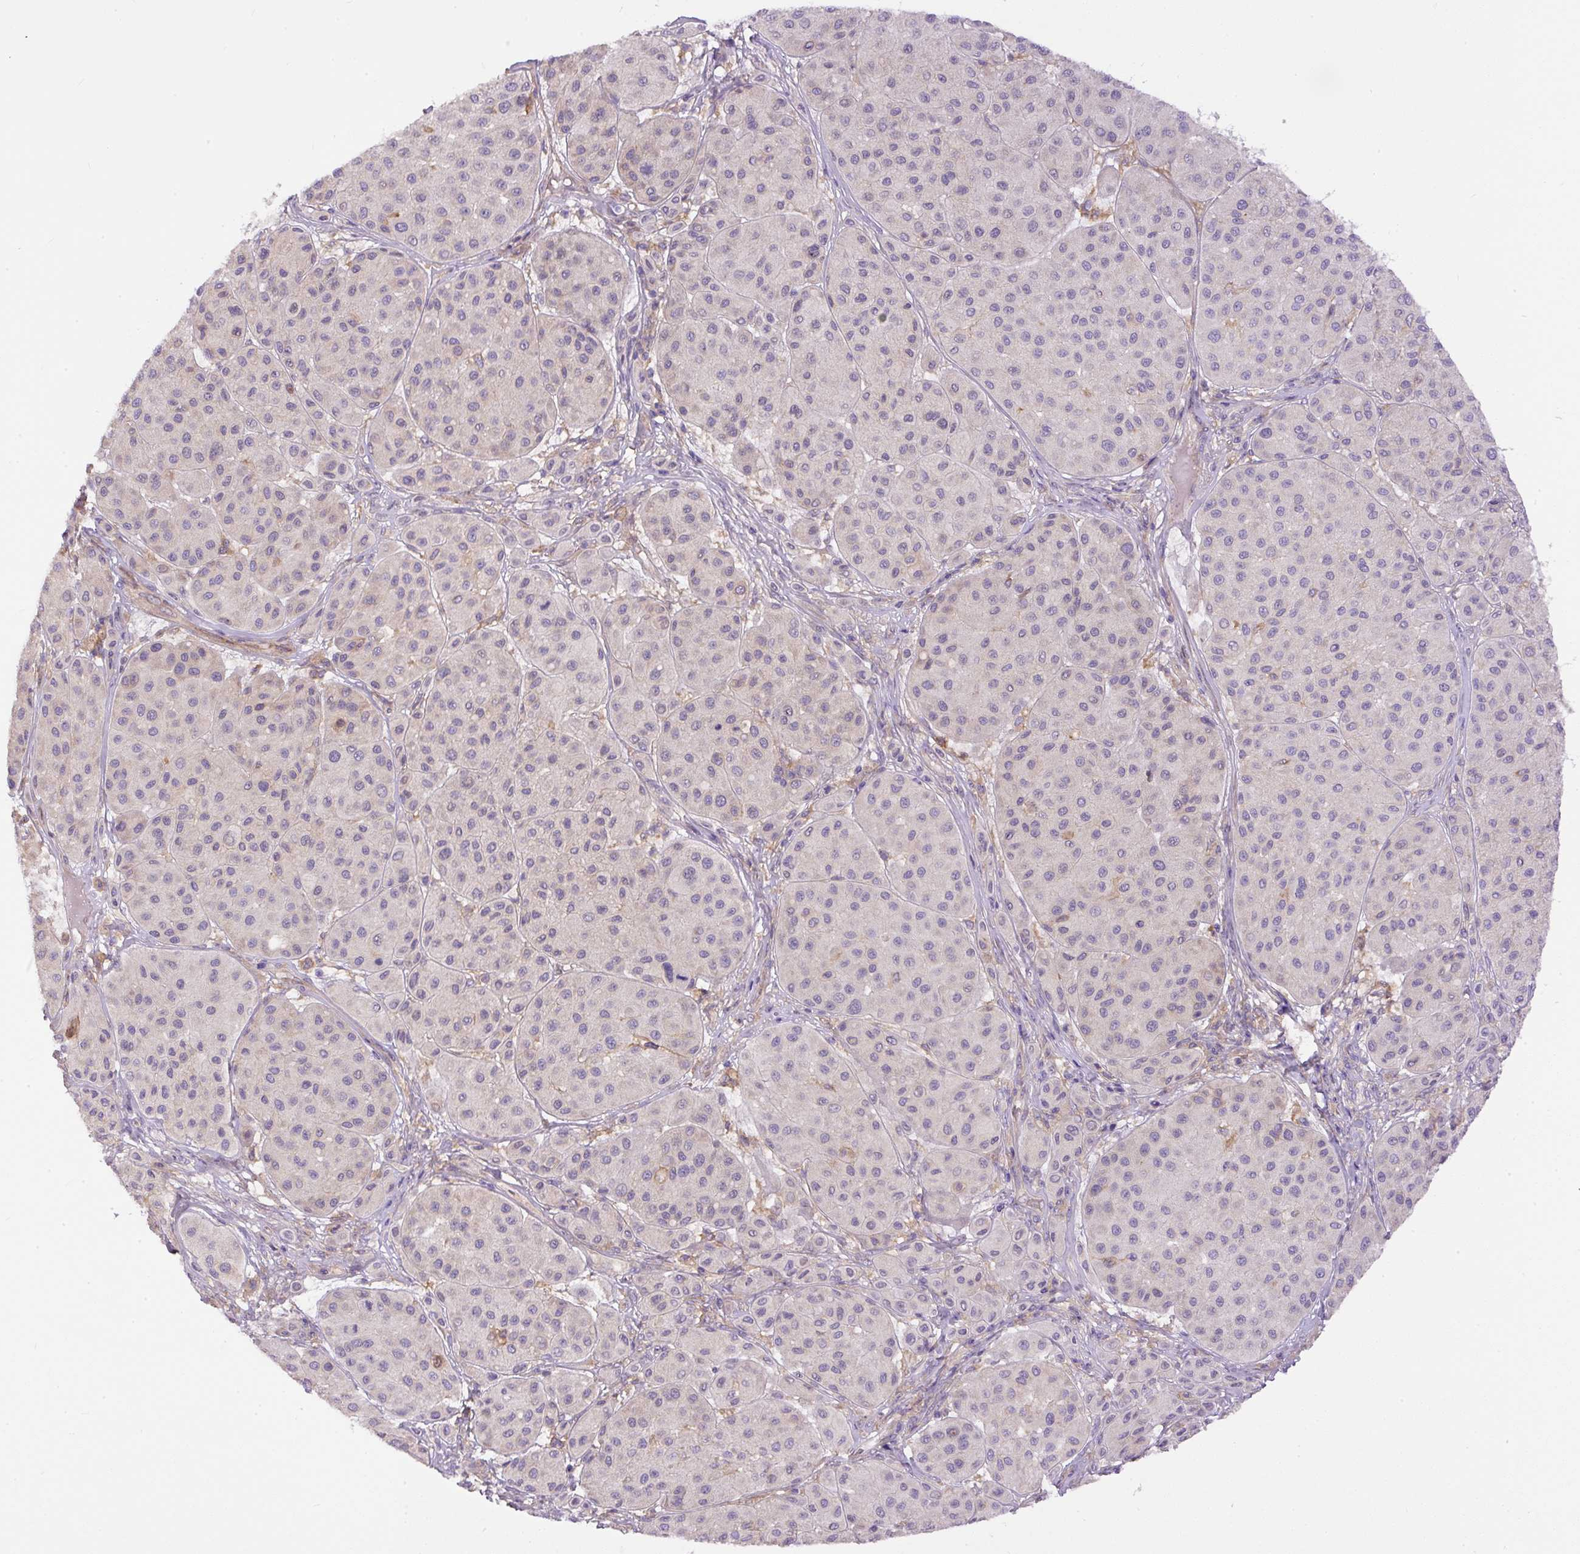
{"staining": {"intensity": "negative", "quantity": "none", "location": "none"}, "tissue": "melanoma", "cell_type": "Tumor cells", "image_type": "cancer", "snomed": [{"axis": "morphology", "description": "Malignant melanoma, Metastatic site"}, {"axis": "topography", "description": "Smooth muscle"}], "caption": "An immunohistochemistry (IHC) micrograph of malignant melanoma (metastatic site) is shown. There is no staining in tumor cells of malignant melanoma (metastatic site).", "gene": "DAPK1", "patient": {"sex": "male", "age": 41}}